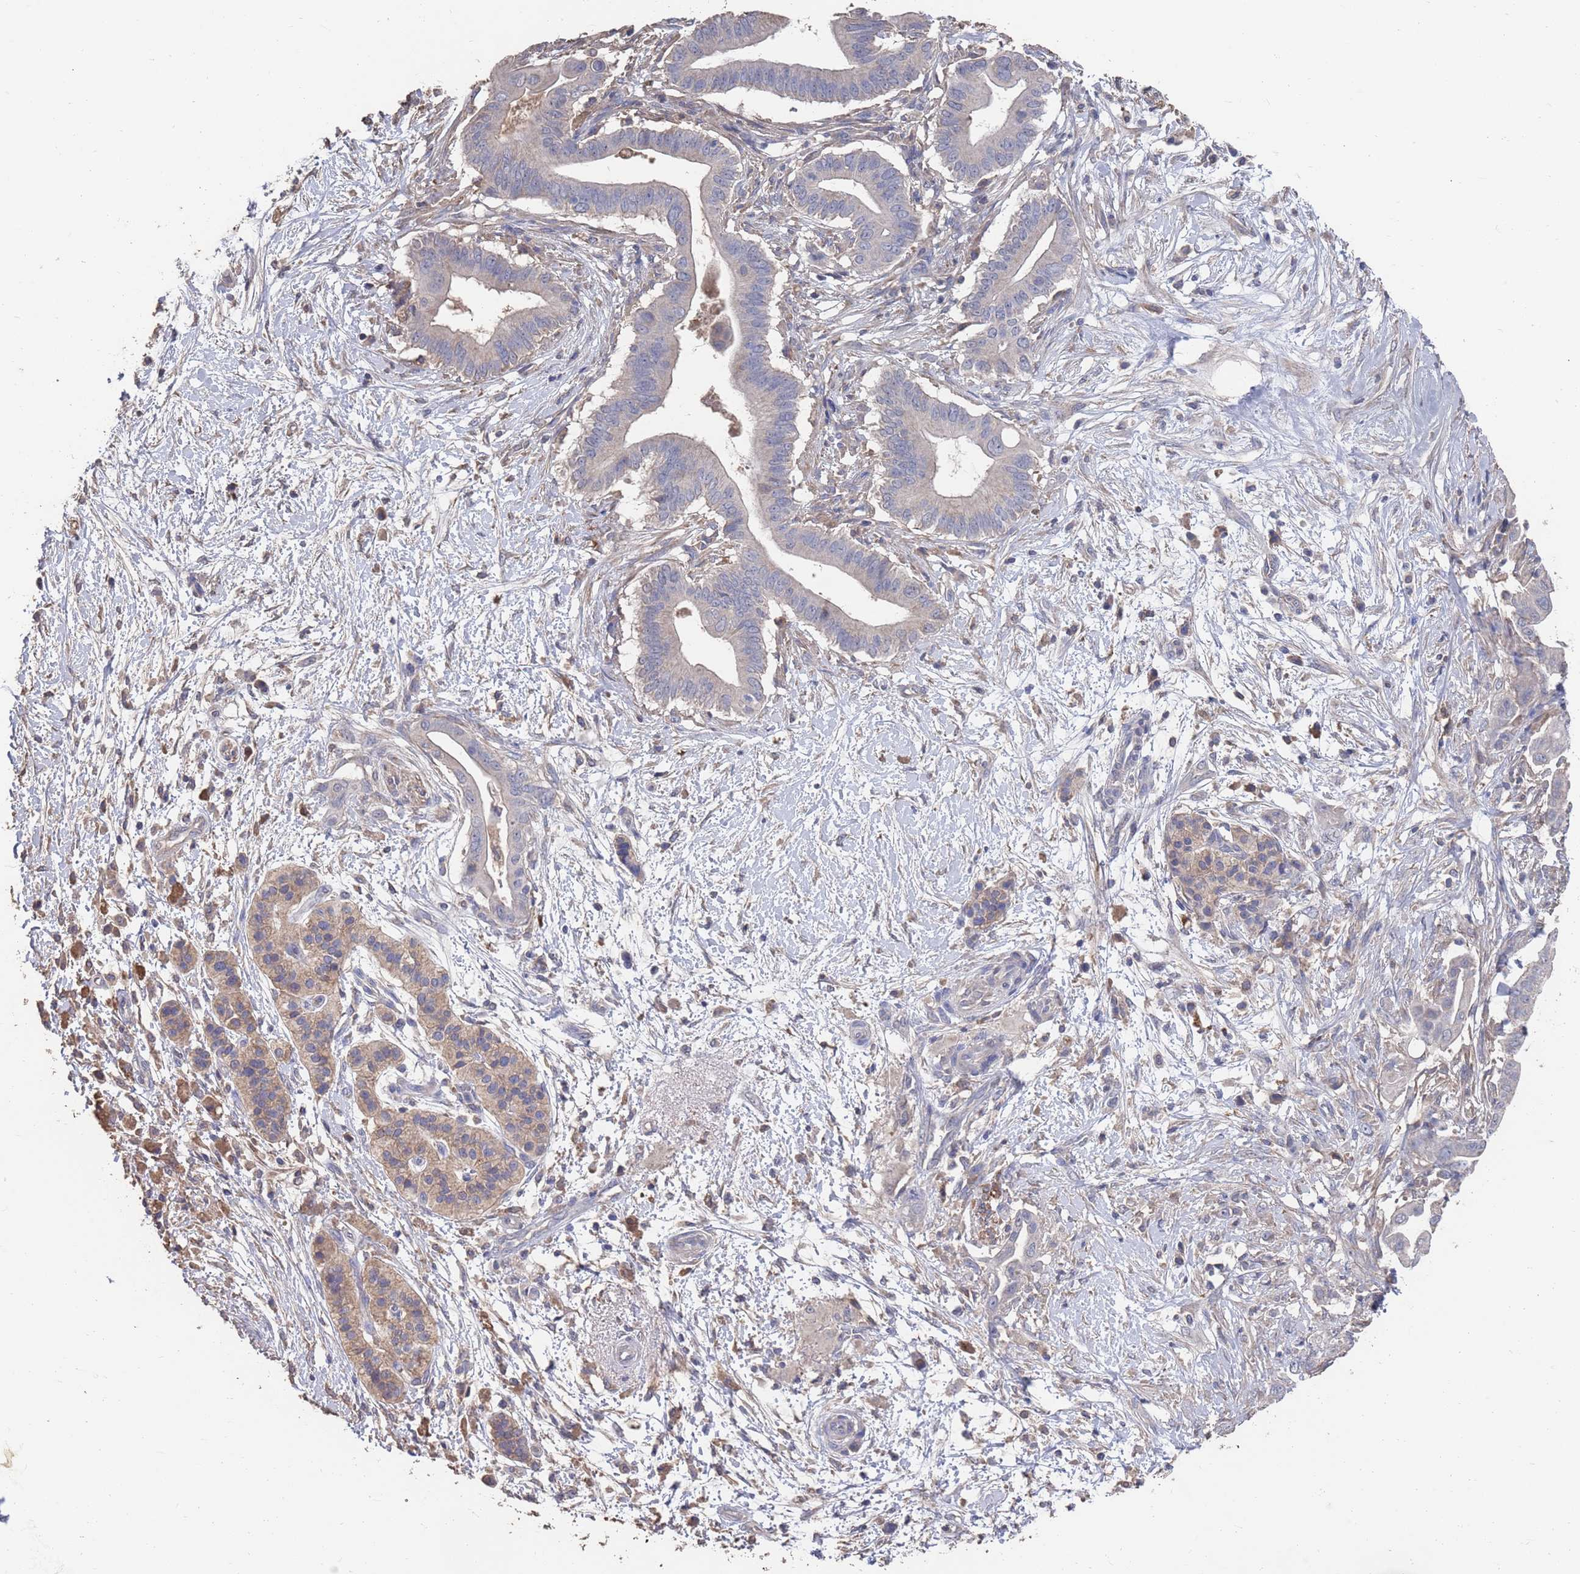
{"staining": {"intensity": "negative", "quantity": "none", "location": "none"}, "tissue": "pancreatic cancer", "cell_type": "Tumor cells", "image_type": "cancer", "snomed": [{"axis": "morphology", "description": "Adenocarcinoma, NOS"}, {"axis": "topography", "description": "Pancreas"}], "caption": "A high-resolution image shows immunohistochemistry staining of pancreatic cancer, which demonstrates no significant expression in tumor cells.", "gene": "BTBD18", "patient": {"sex": "male", "age": 68}}